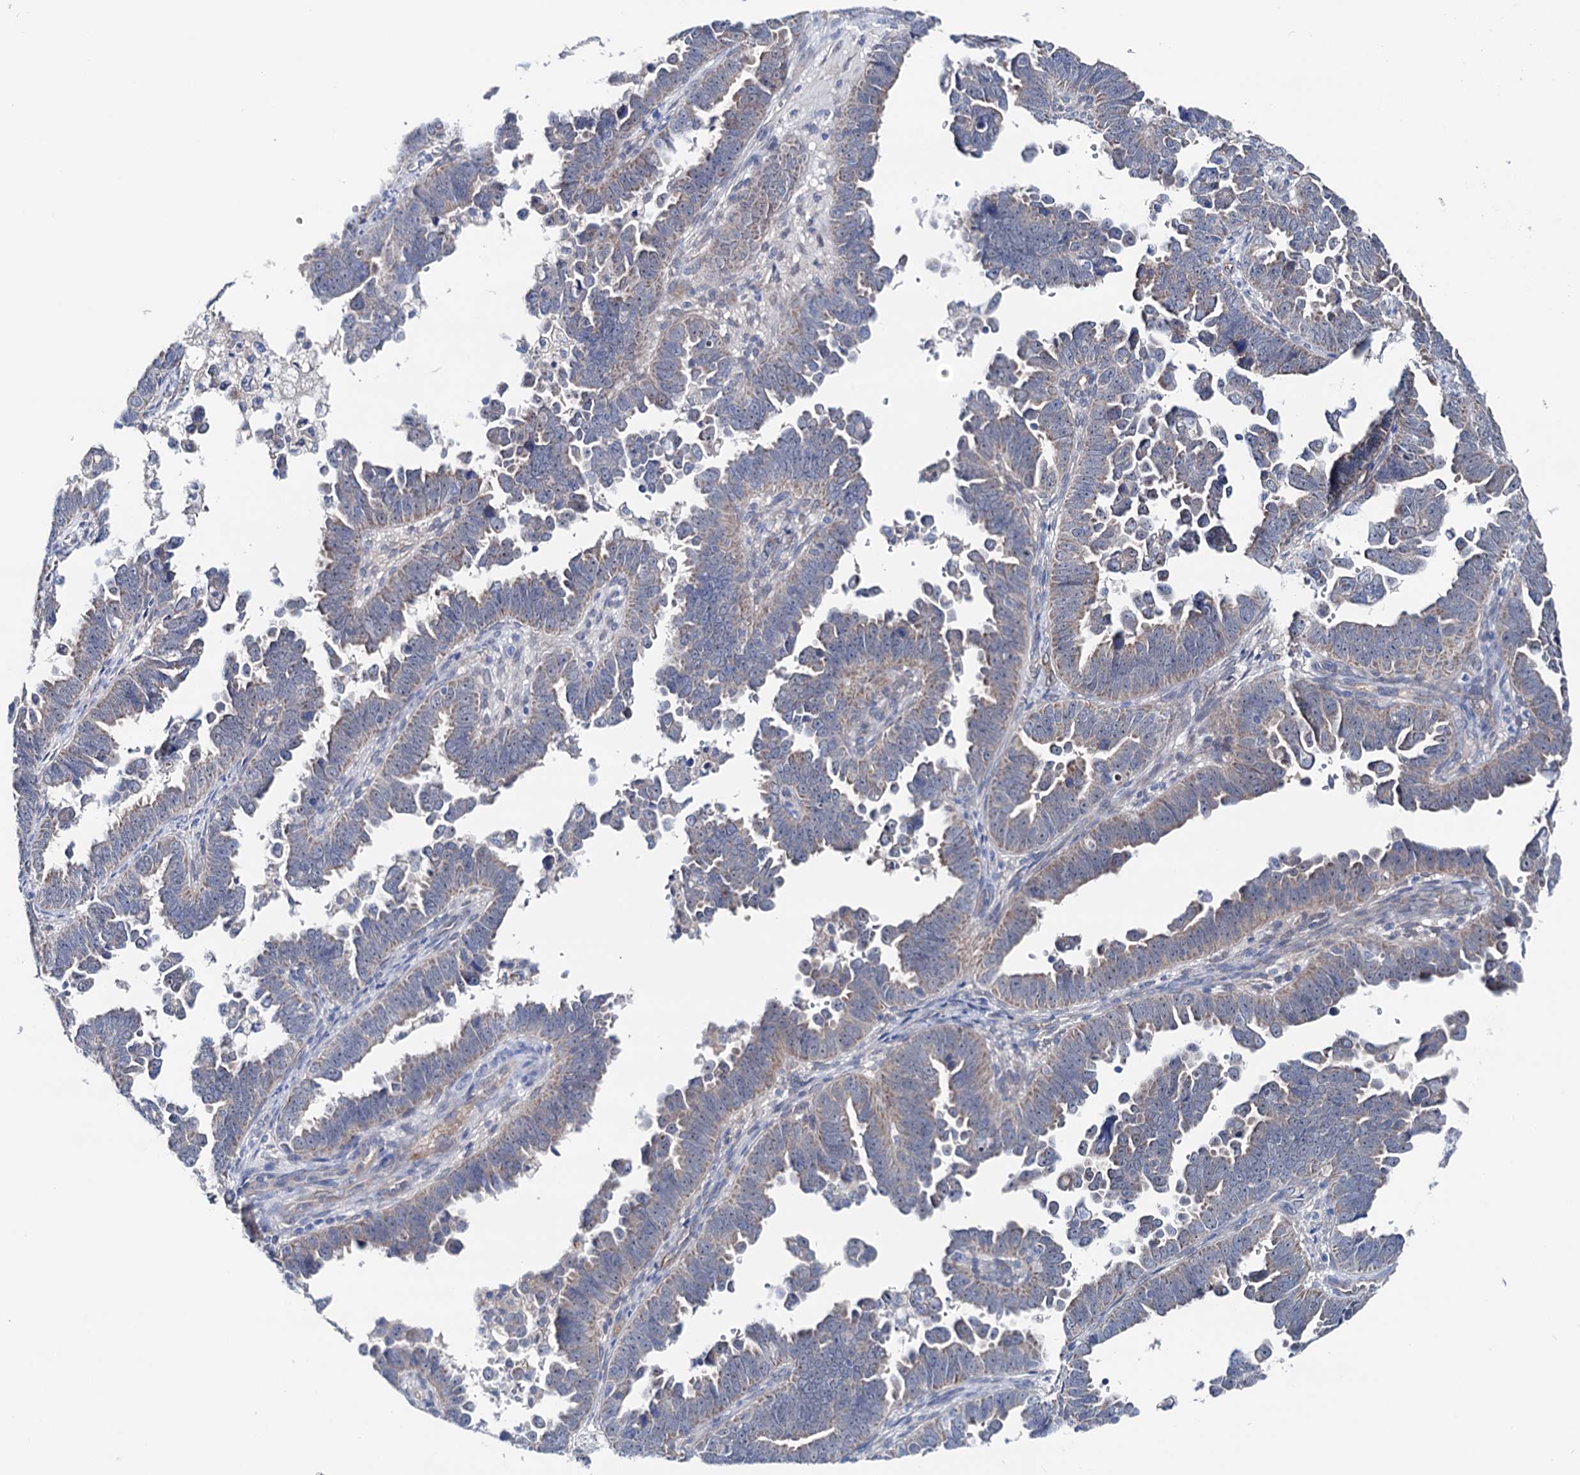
{"staining": {"intensity": "weak", "quantity": "<25%", "location": "cytoplasmic/membranous"}, "tissue": "endometrial cancer", "cell_type": "Tumor cells", "image_type": "cancer", "snomed": [{"axis": "morphology", "description": "Adenocarcinoma, NOS"}, {"axis": "topography", "description": "Endometrium"}], "caption": "Photomicrograph shows no protein staining in tumor cells of endometrial adenocarcinoma tissue.", "gene": "SHROOM1", "patient": {"sex": "female", "age": 75}}